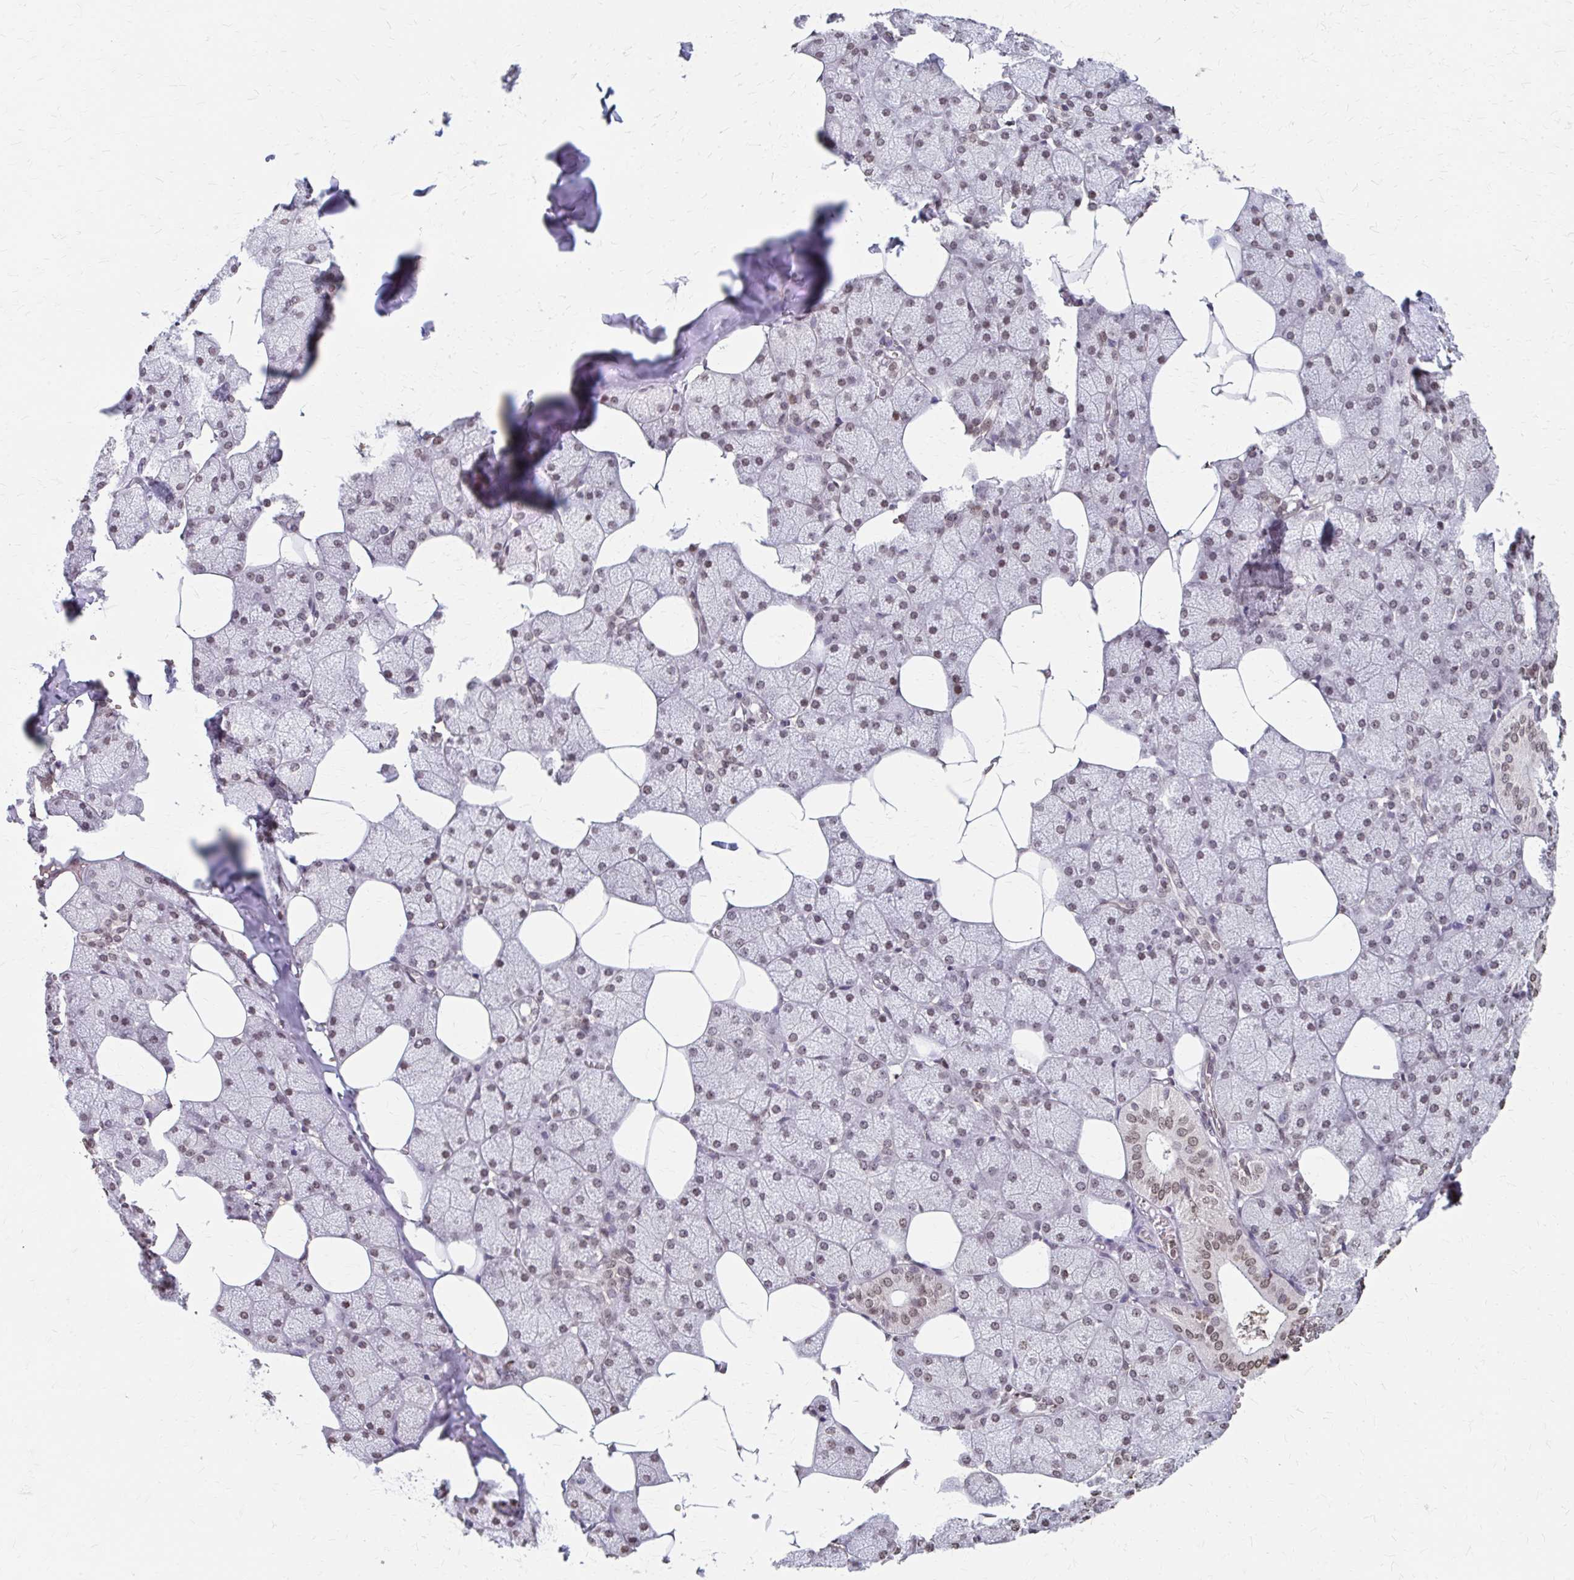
{"staining": {"intensity": "weak", "quantity": "25%-75%", "location": "nuclear"}, "tissue": "salivary gland", "cell_type": "Glandular cells", "image_type": "normal", "snomed": [{"axis": "morphology", "description": "Normal tissue, NOS"}, {"axis": "topography", "description": "Salivary gland"}, {"axis": "topography", "description": "Peripheral nerve tissue"}], "caption": "Salivary gland was stained to show a protein in brown. There is low levels of weak nuclear staining in approximately 25%-75% of glandular cells.", "gene": "ORC3", "patient": {"sex": "male", "age": 38}}